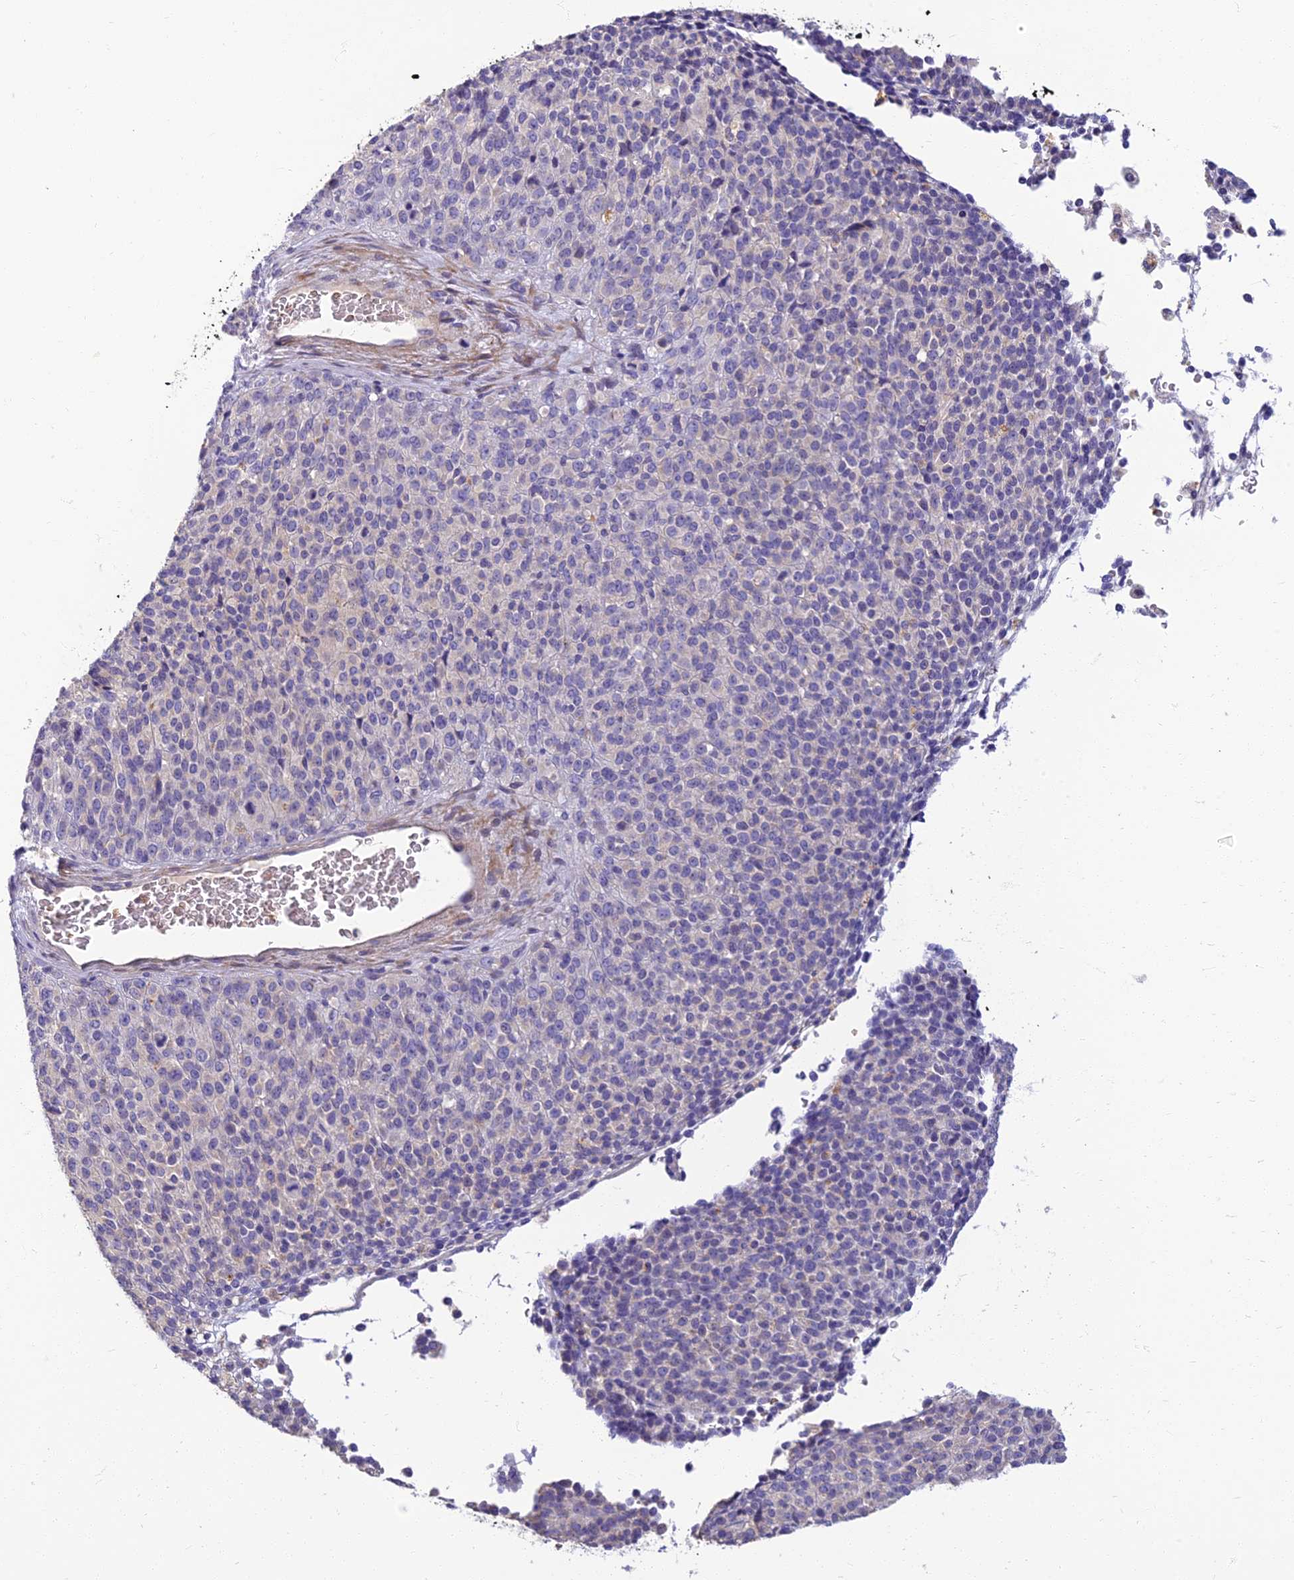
{"staining": {"intensity": "negative", "quantity": "none", "location": "none"}, "tissue": "melanoma", "cell_type": "Tumor cells", "image_type": "cancer", "snomed": [{"axis": "morphology", "description": "Malignant melanoma, Metastatic site"}, {"axis": "topography", "description": "Brain"}], "caption": "DAB (3,3'-diaminobenzidine) immunohistochemical staining of human melanoma displays no significant staining in tumor cells.", "gene": "CLIP4", "patient": {"sex": "female", "age": 56}}